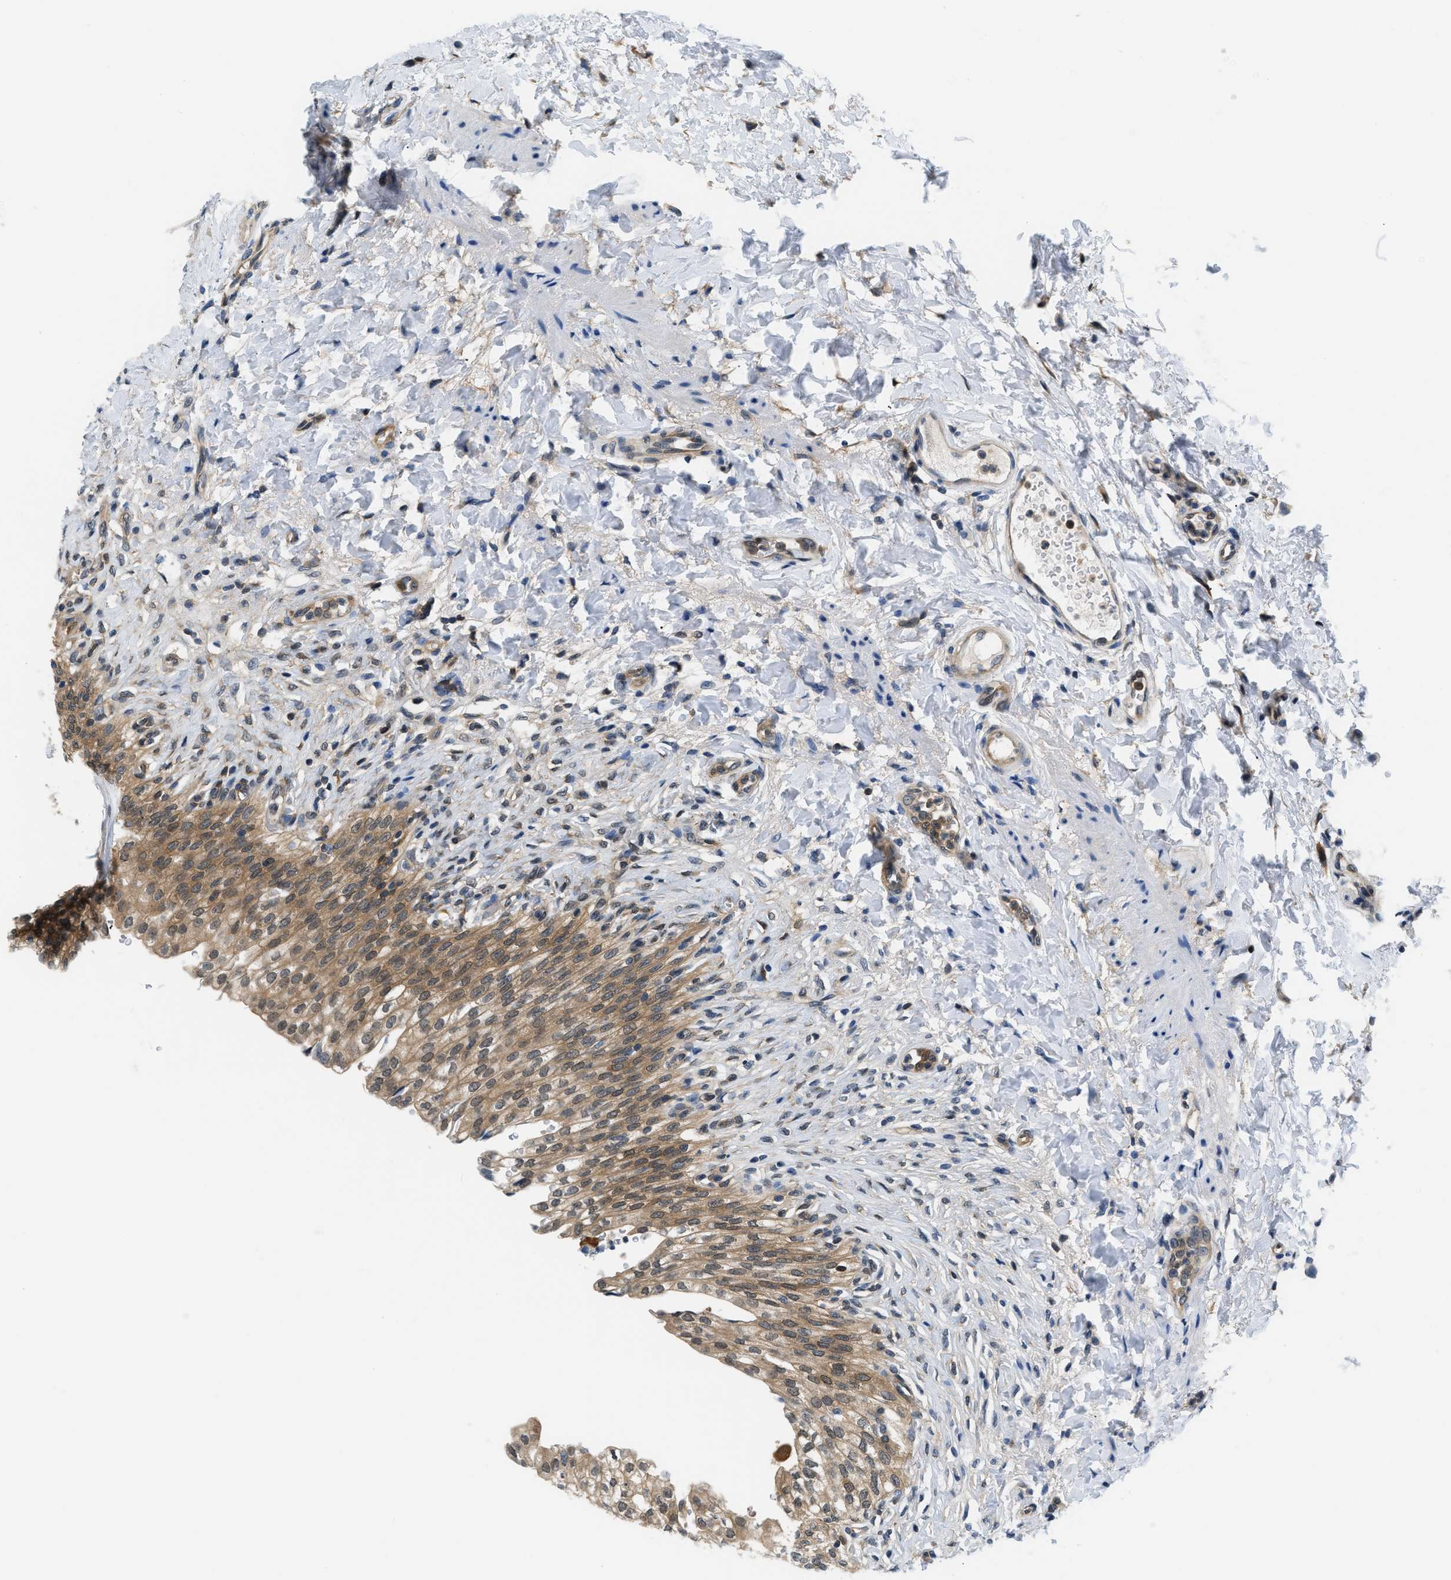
{"staining": {"intensity": "moderate", "quantity": ">75%", "location": "cytoplasmic/membranous,nuclear"}, "tissue": "urinary bladder", "cell_type": "Urothelial cells", "image_type": "normal", "snomed": [{"axis": "morphology", "description": "Urothelial carcinoma, High grade"}, {"axis": "topography", "description": "Urinary bladder"}], "caption": "Immunohistochemical staining of normal human urinary bladder exhibits medium levels of moderate cytoplasmic/membranous,nuclear expression in approximately >75% of urothelial cells.", "gene": "EIF4EBP2", "patient": {"sex": "male", "age": 46}}